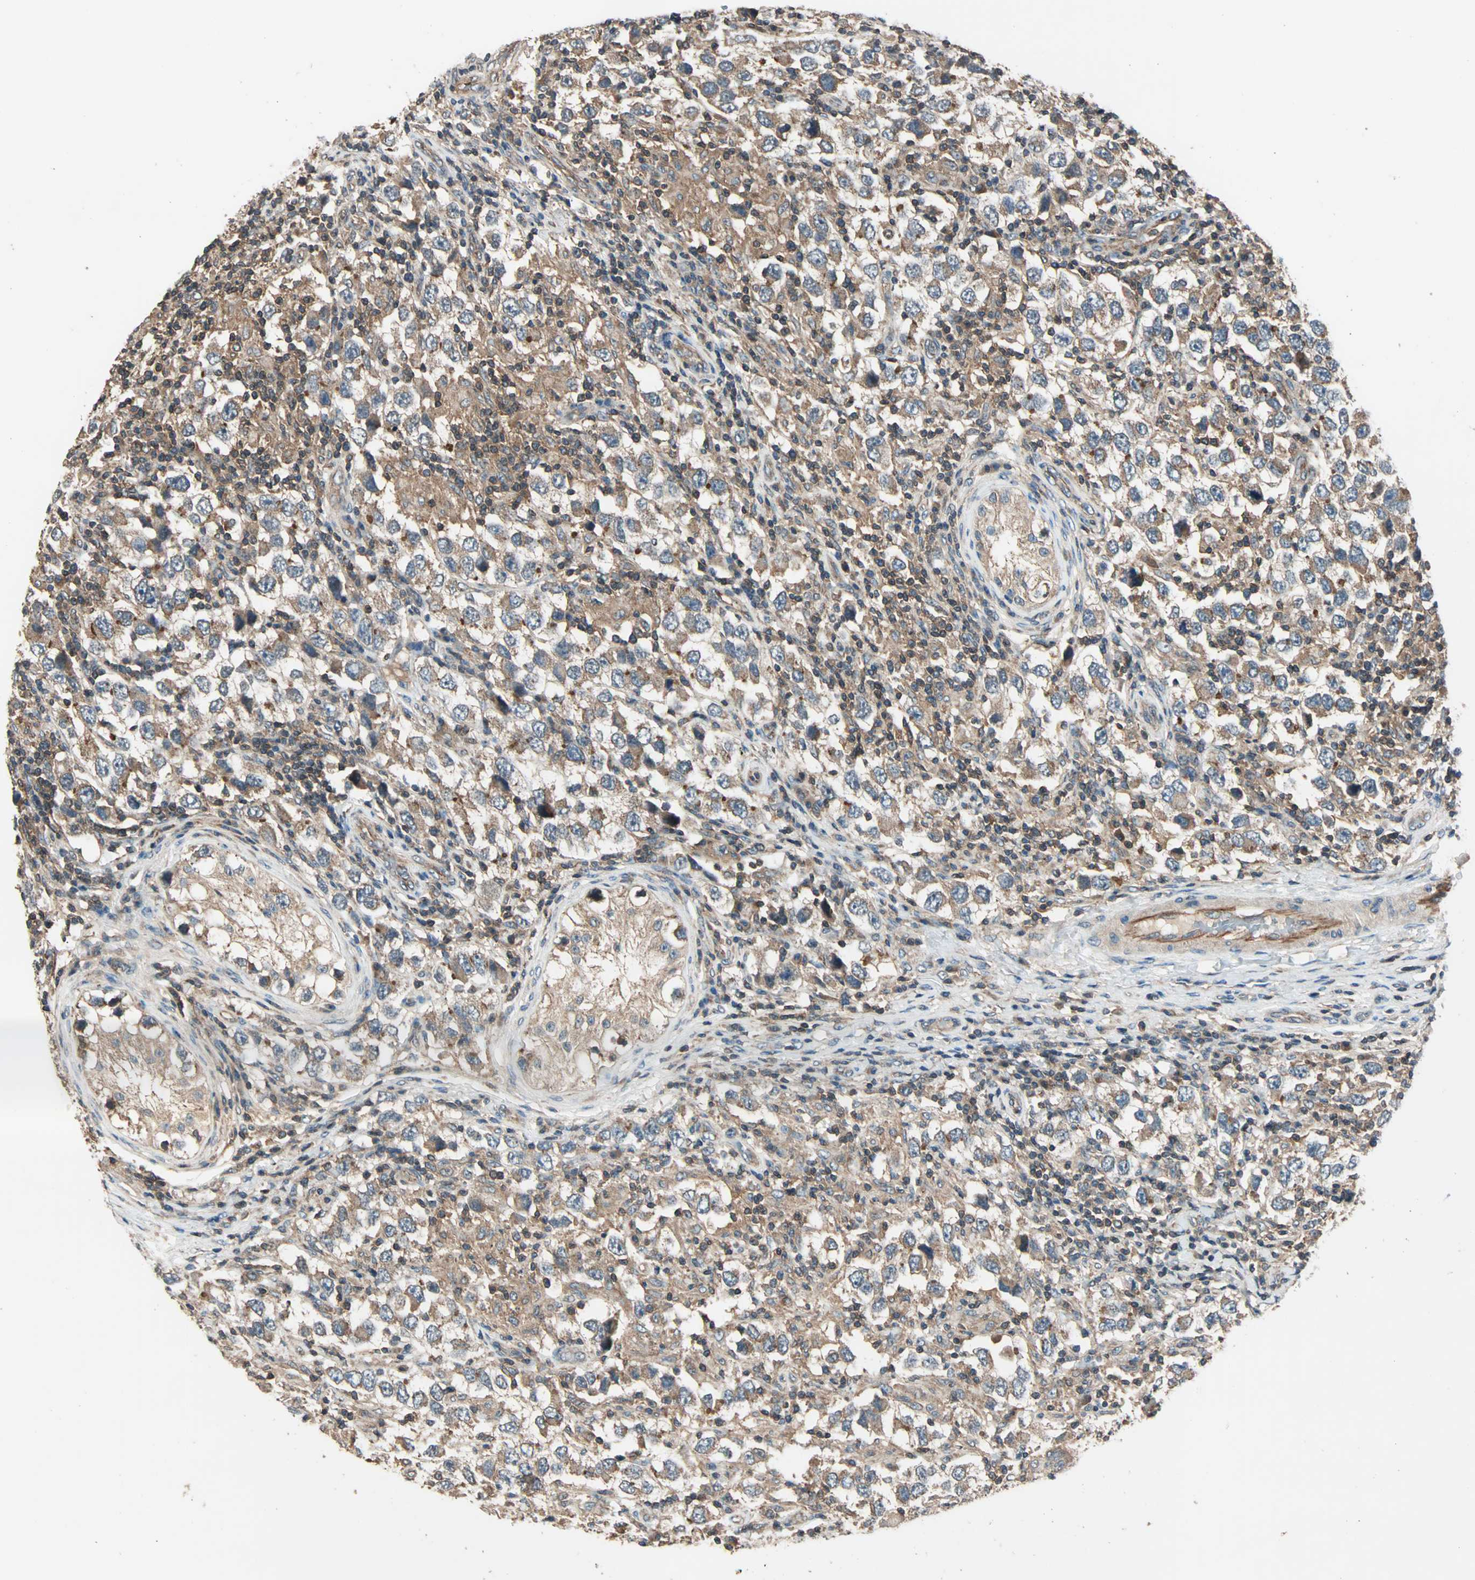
{"staining": {"intensity": "weak", "quantity": ">75%", "location": "cytoplasmic/membranous"}, "tissue": "testis cancer", "cell_type": "Tumor cells", "image_type": "cancer", "snomed": [{"axis": "morphology", "description": "Carcinoma, Embryonal, NOS"}, {"axis": "topography", "description": "Testis"}], "caption": "Testis cancer (embryonal carcinoma) stained with DAB IHC shows low levels of weak cytoplasmic/membranous positivity in approximately >75% of tumor cells.", "gene": "MAP3K21", "patient": {"sex": "male", "age": 21}}